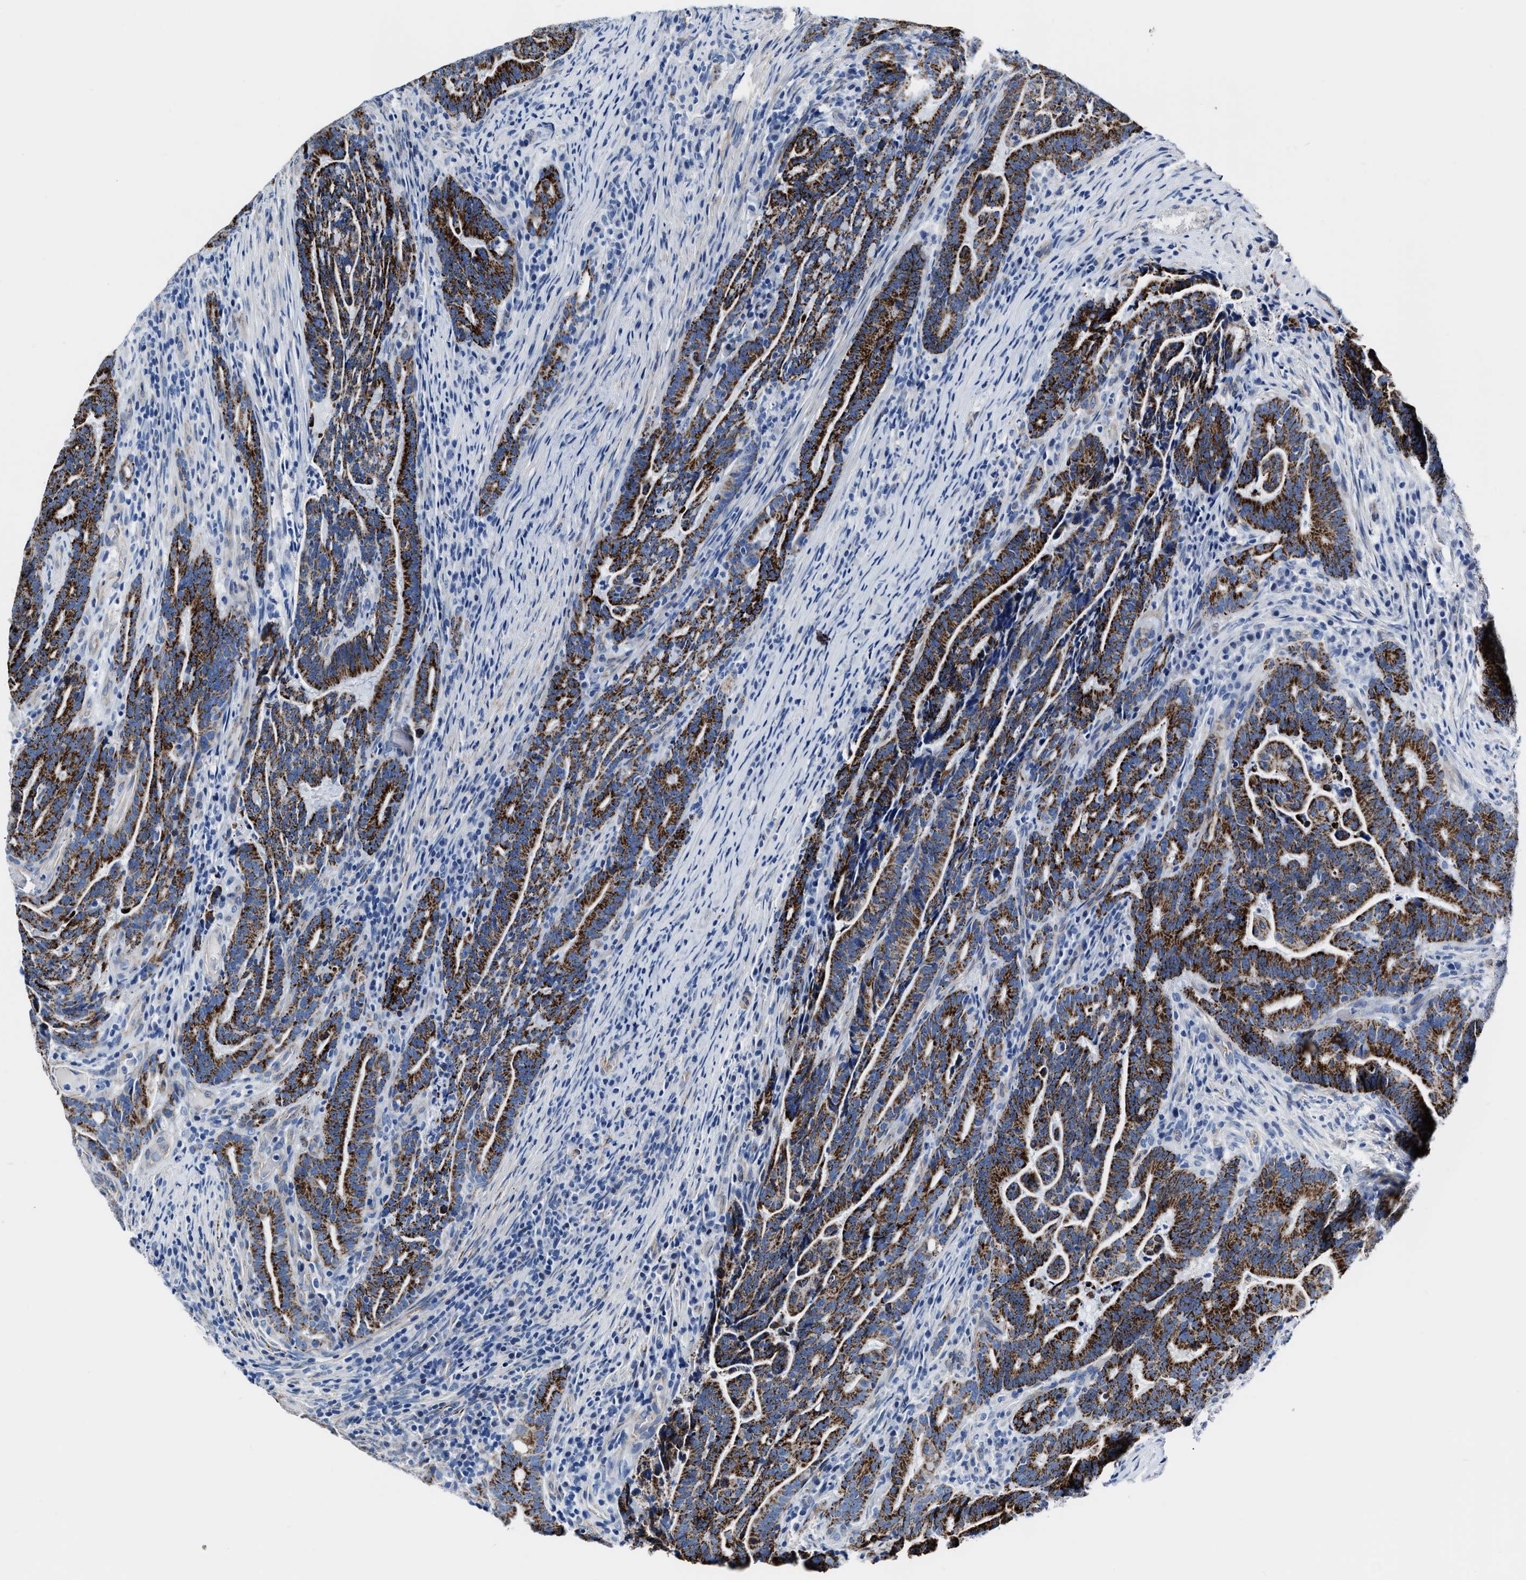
{"staining": {"intensity": "strong", "quantity": ">75%", "location": "cytoplasmic/membranous"}, "tissue": "colorectal cancer", "cell_type": "Tumor cells", "image_type": "cancer", "snomed": [{"axis": "morphology", "description": "Adenocarcinoma, NOS"}, {"axis": "topography", "description": "Colon"}], "caption": "Immunohistochemical staining of colorectal cancer demonstrates high levels of strong cytoplasmic/membranous positivity in approximately >75% of tumor cells.", "gene": "KCNMB3", "patient": {"sex": "female", "age": 66}}